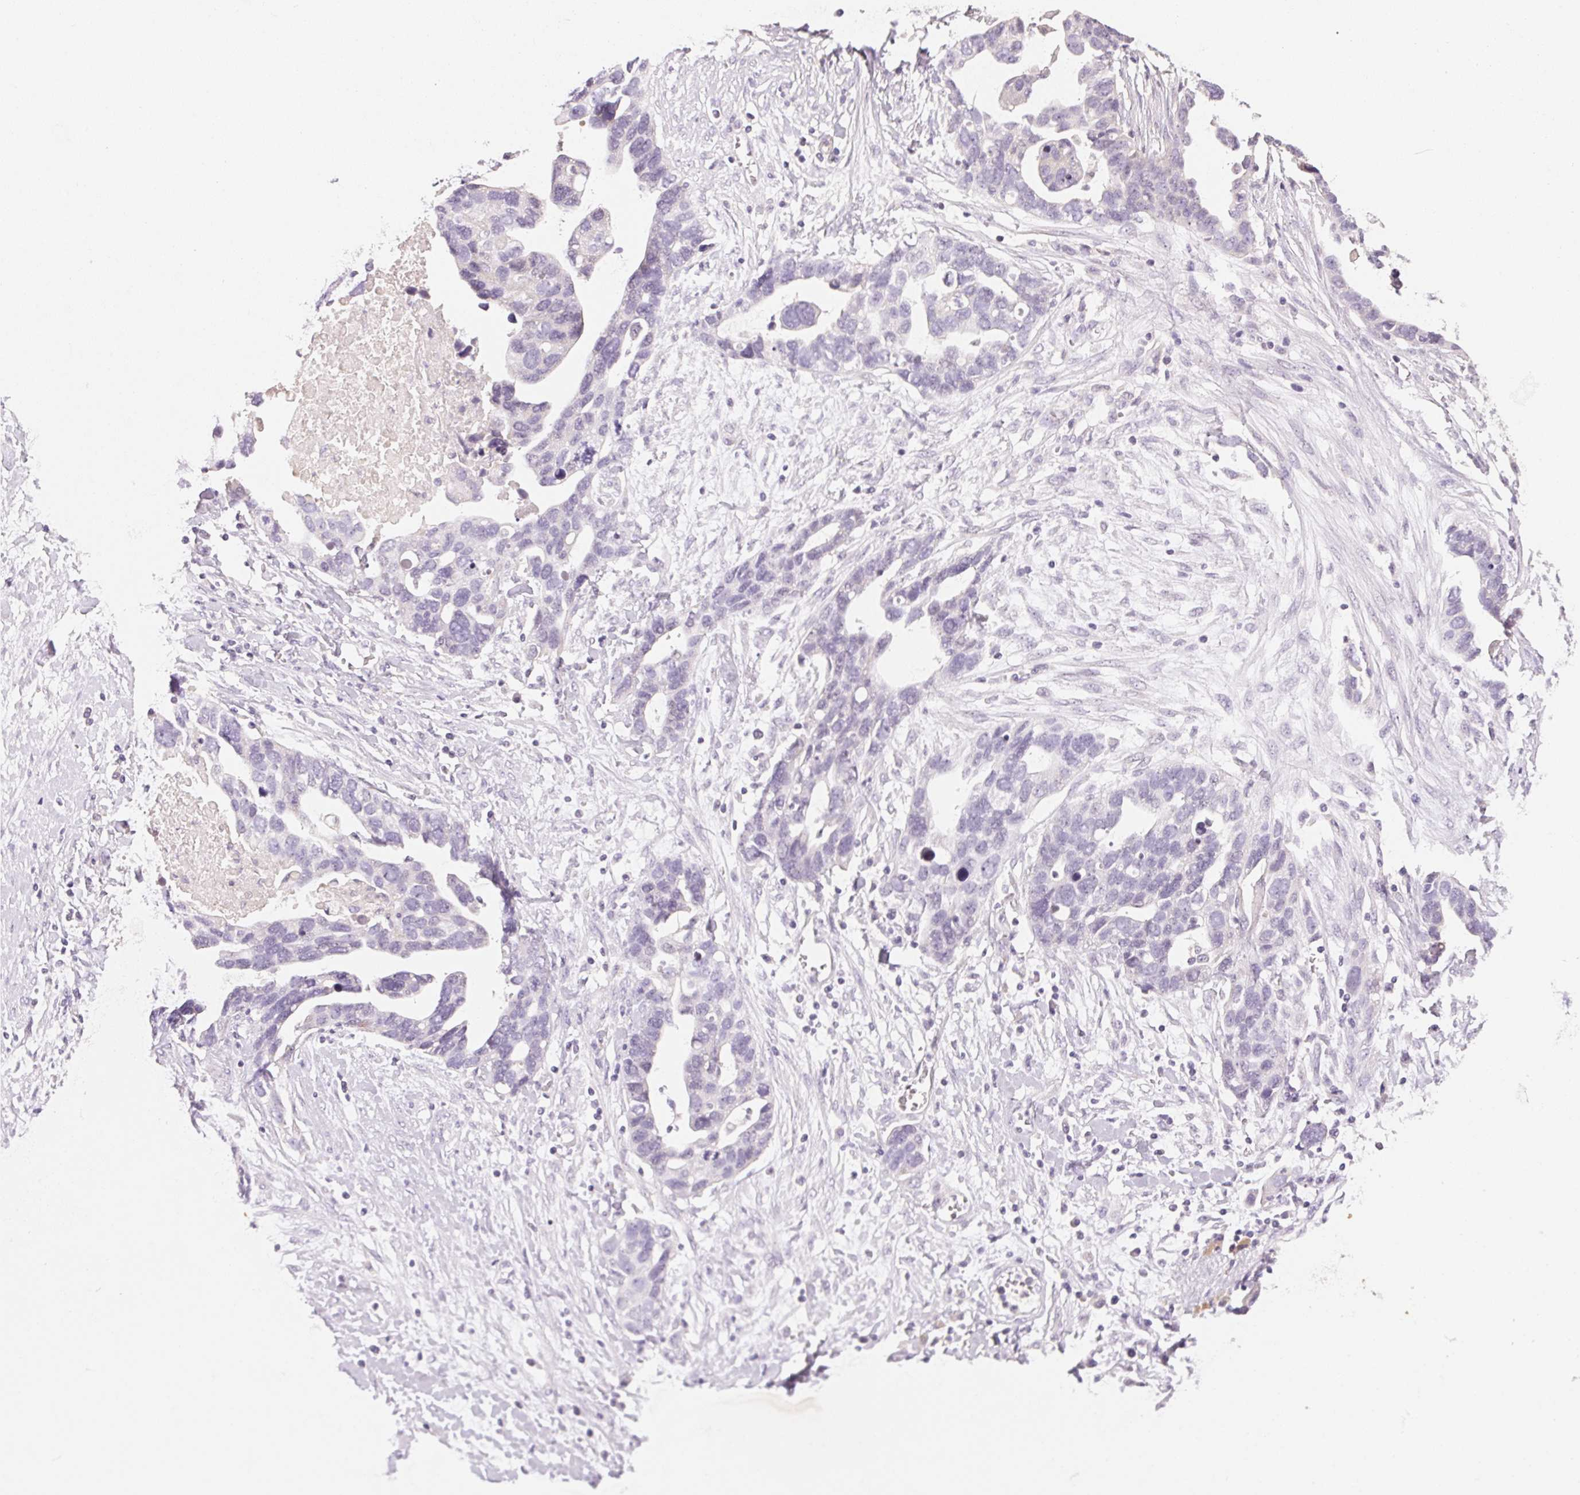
{"staining": {"intensity": "negative", "quantity": "none", "location": "none"}, "tissue": "ovarian cancer", "cell_type": "Tumor cells", "image_type": "cancer", "snomed": [{"axis": "morphology", "description": "Cystadenocarcinoma, serous, NOS"}, {"axis": "topography", "description": "Ovary"}], "caption": "IHC micrograph of ovarian cancer stained for a protein (brown), which shows no positivity in tumor cells. (Immunohistochemistry, brightfield microscopy, high magnification).", "gene": "MCOLN3", "patient": {"sex": "female", "age": 54}}